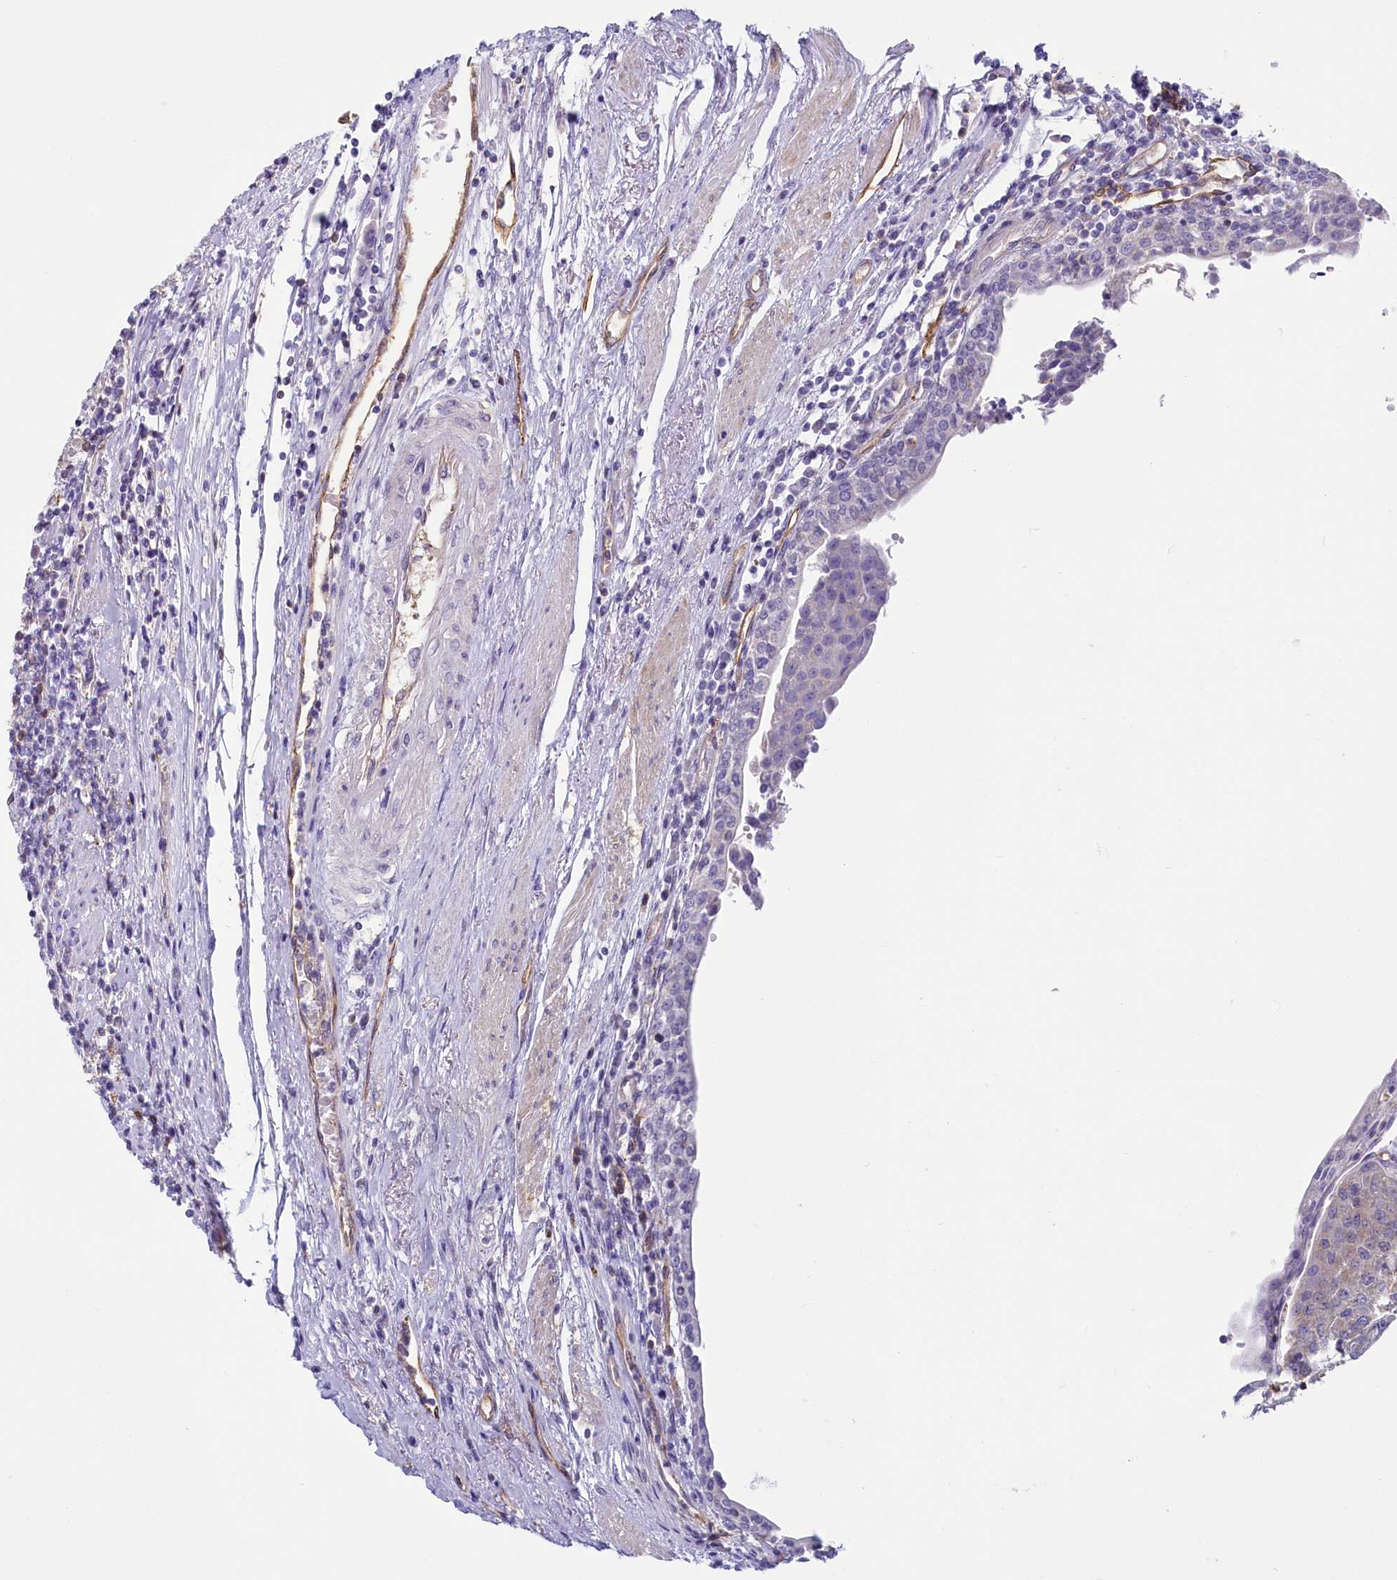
{"staining": {"intensity": "negative", "quantity": "none", "location": "none"}, "tissue": "urothelial cancer", "cell_type": "Tumor cells", "image_type": "cancer", "snomed": [{"axis": "morphology", "description": "Urothelial carcinoma, High grade"}, {"axis": "topography", "description": "Urinary bladder"}], "caption": "Immunohistochemical staining of human high-grade urothelial carcinoma shows no significant positivity in tumor cells.", "gene": "LMOD3", "patient": {"sex": "female", "age": 85}}